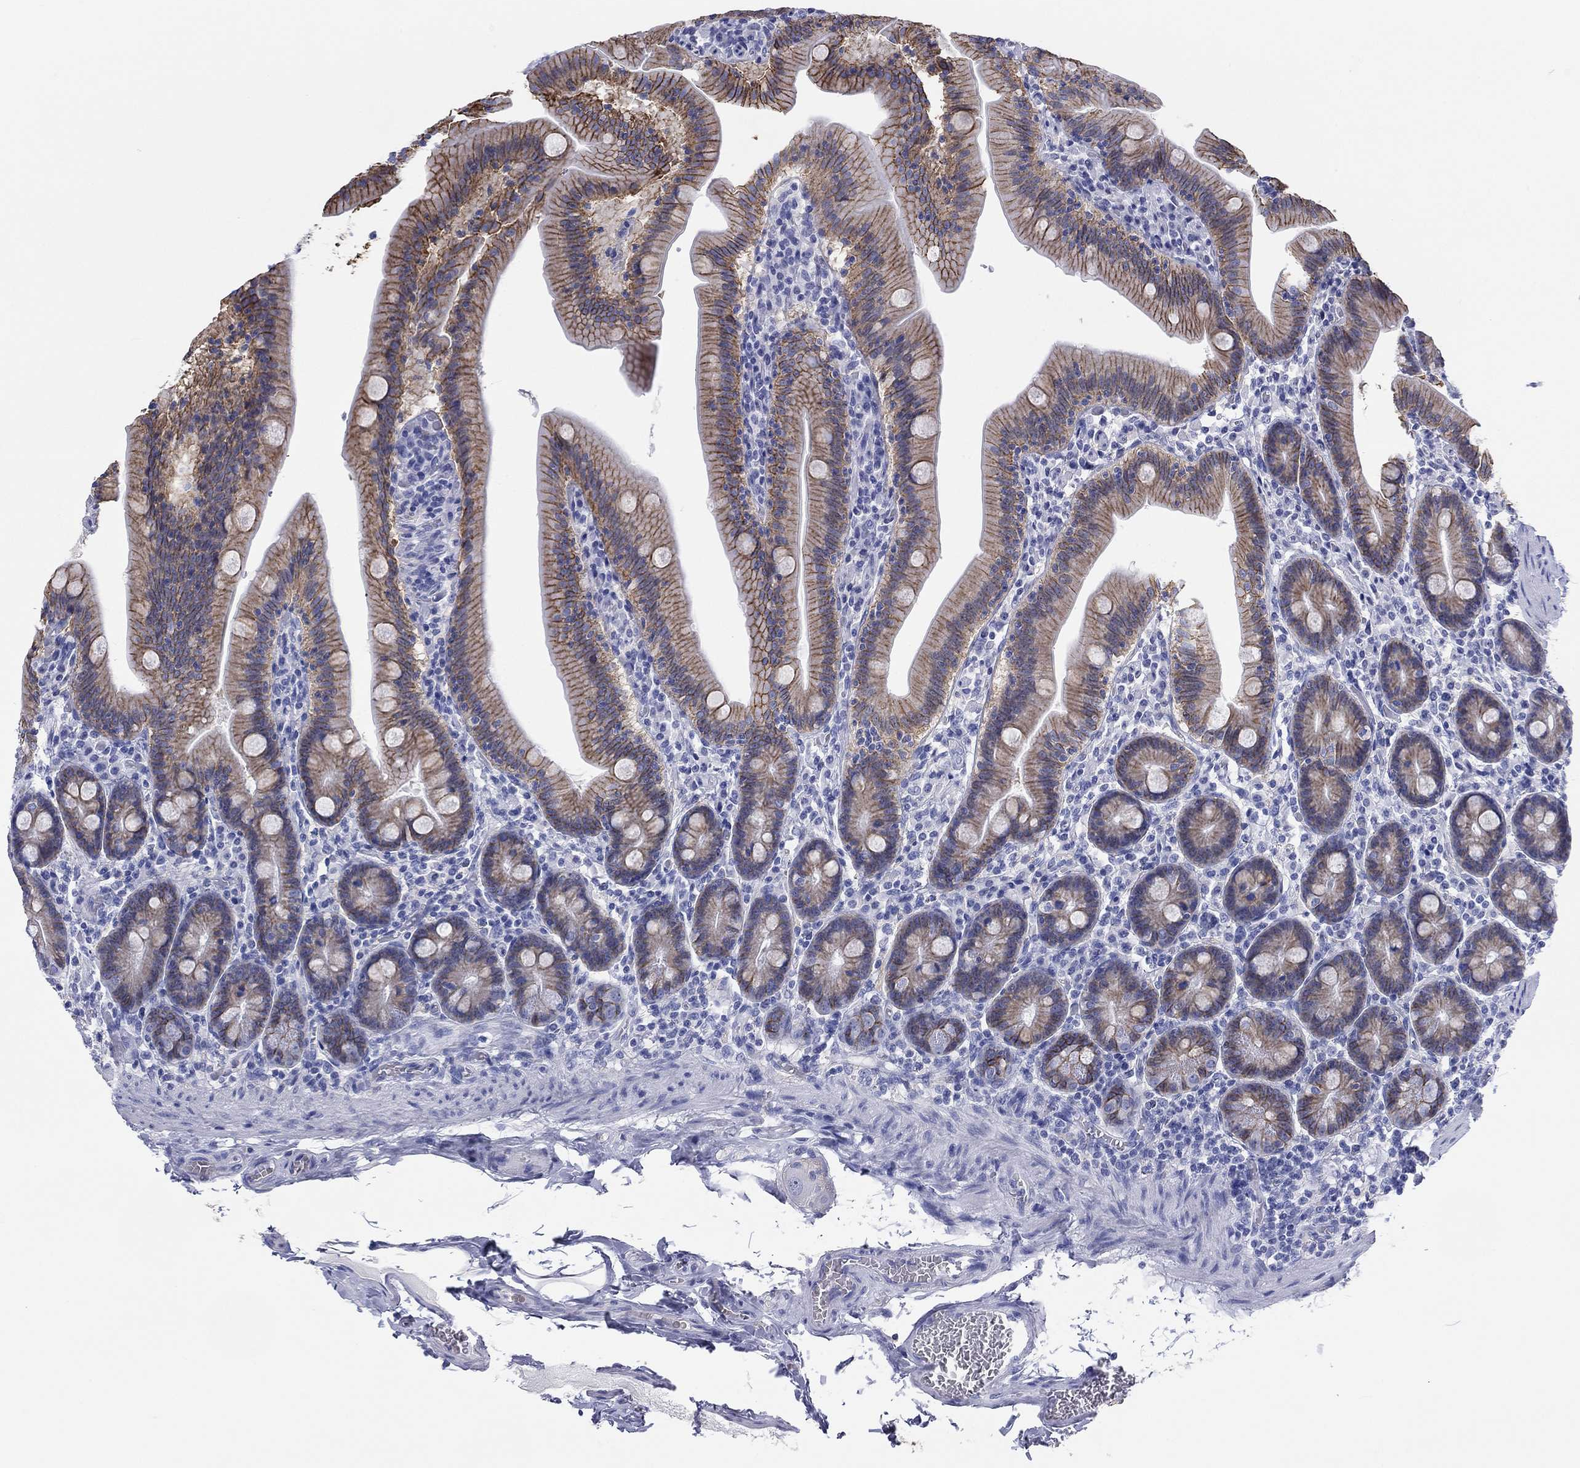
{"staining": {"intensity": "strong", "quantity": ">75%", "location": "cytoplasmic/membranous"}, "tissue": "small intestine", "cell_type": "Glandular cells", "image_type": "normal", "snomed": [{"axis": "morphology", "description": "Normal tissue, NOS"}, {"axis": "topography", "description": "Small intestine"}], "caption": "Glandular cells display strong cytoplasmic/membranous expression in about >75% of cells in normal small intestine. (DAB IHC with brightfield microscopy, high magnification).", "gene": "ATP1B1", "patient": {"sex": "male", "age": 37}}